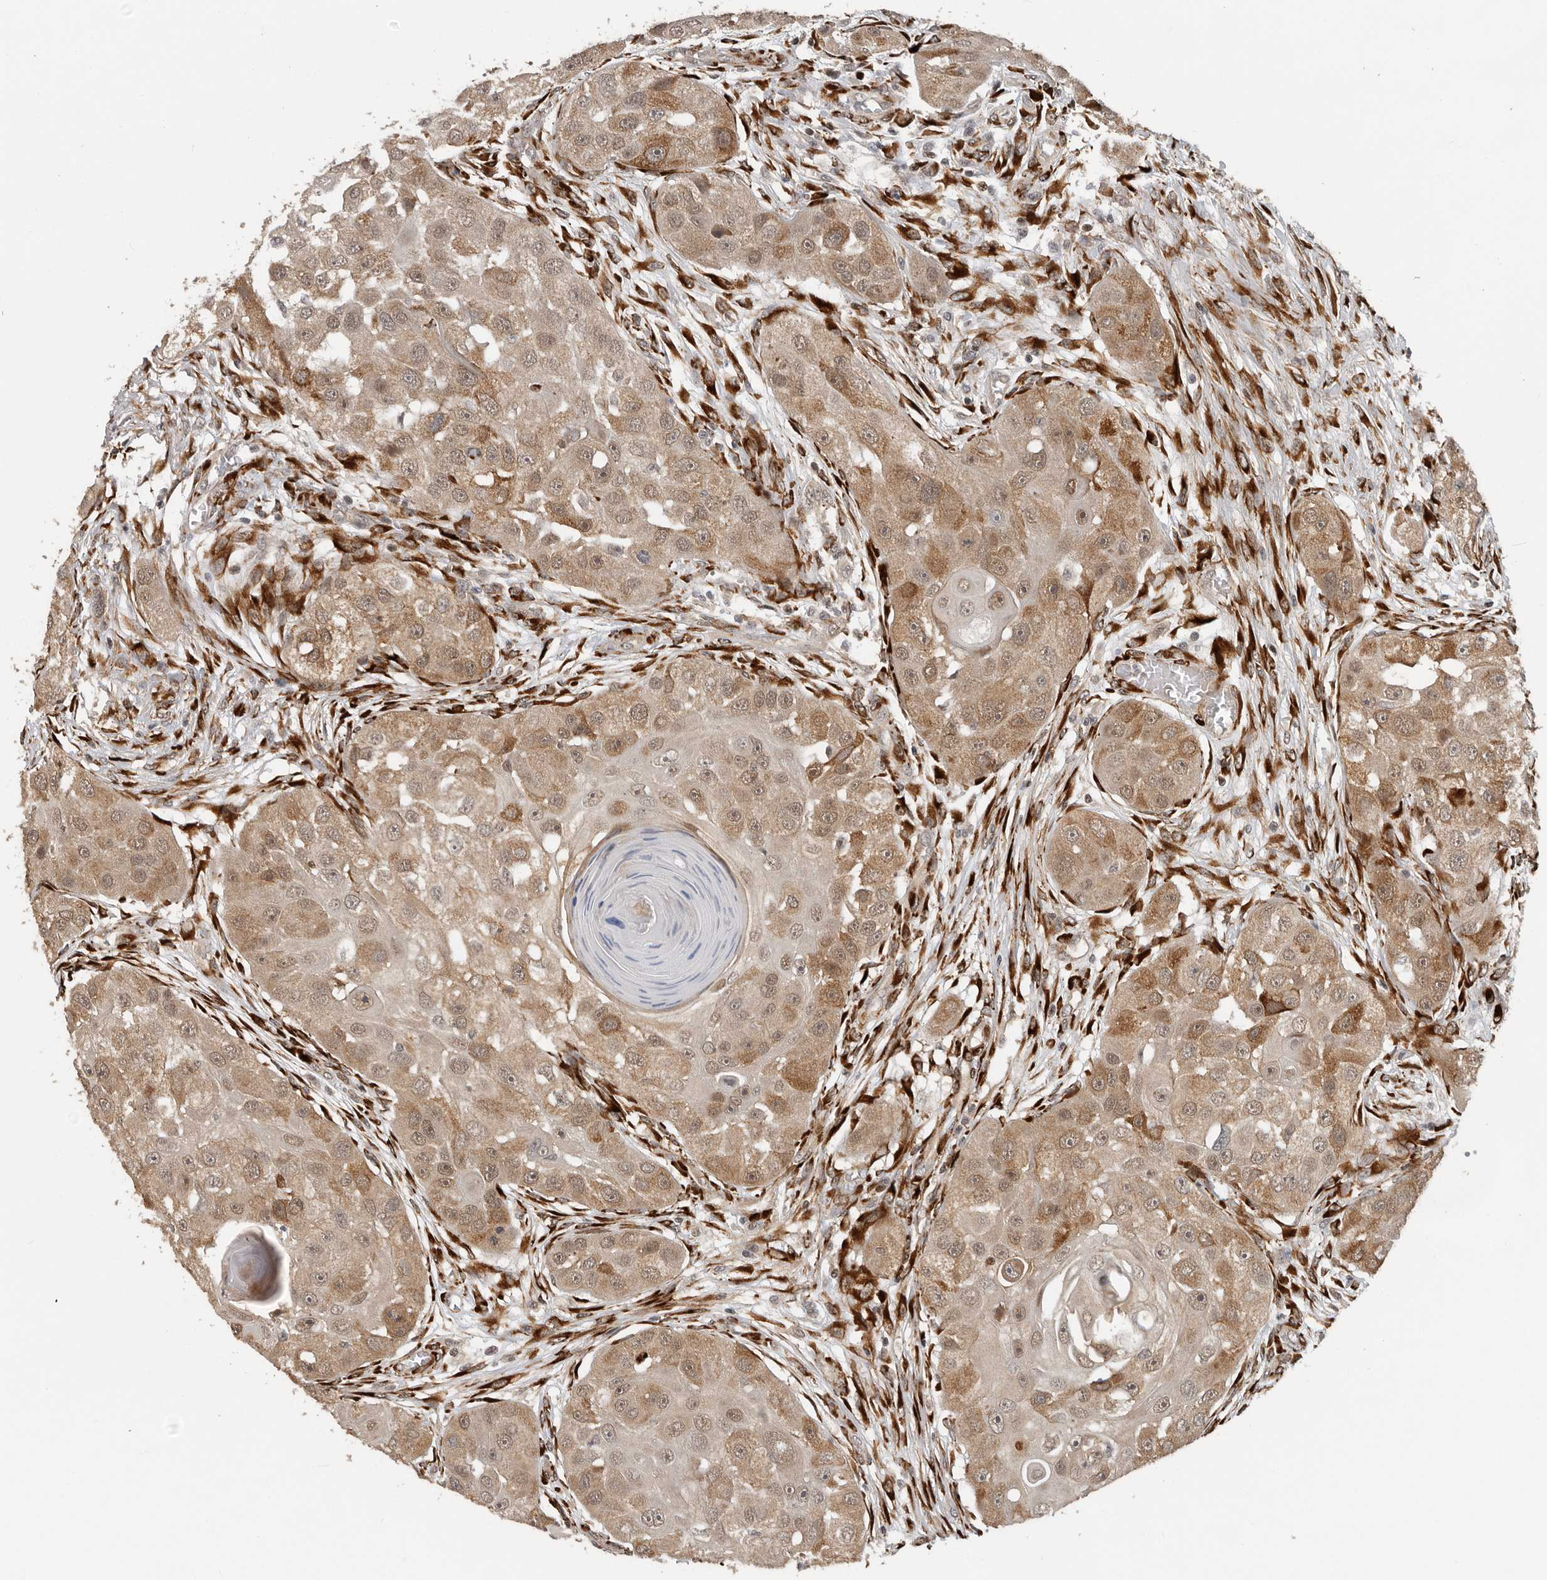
{"staining": {"intensity": "moderate", "quantity": ">75%", "location": "cytoplasmic/membranous,nuclear"}, "tissue": "head and neck cancer", "cell_type": "Tumor cells", "image_type": "cancer", "snomed": [{"axis": "morphology", "description": "Normal tissue, NOS"}, {"axis": "morphology", "description": "Squamous cell carcinoma, NOS"}, {"axis": "topography", "description": "Skeletal muscle"}, {"axis": "topography", "description": "Head-Neck"}], "caption": "Immunohistochemistry micrograph of human head and neck cancer stained for a protein (brown), which displays medium levels of moderate cytoplasmic/membranous and nuclear staining in approximately >75% of tumor cells.", "gene": "HENMT1", "patient": {"sex": "male", "age": 51}}